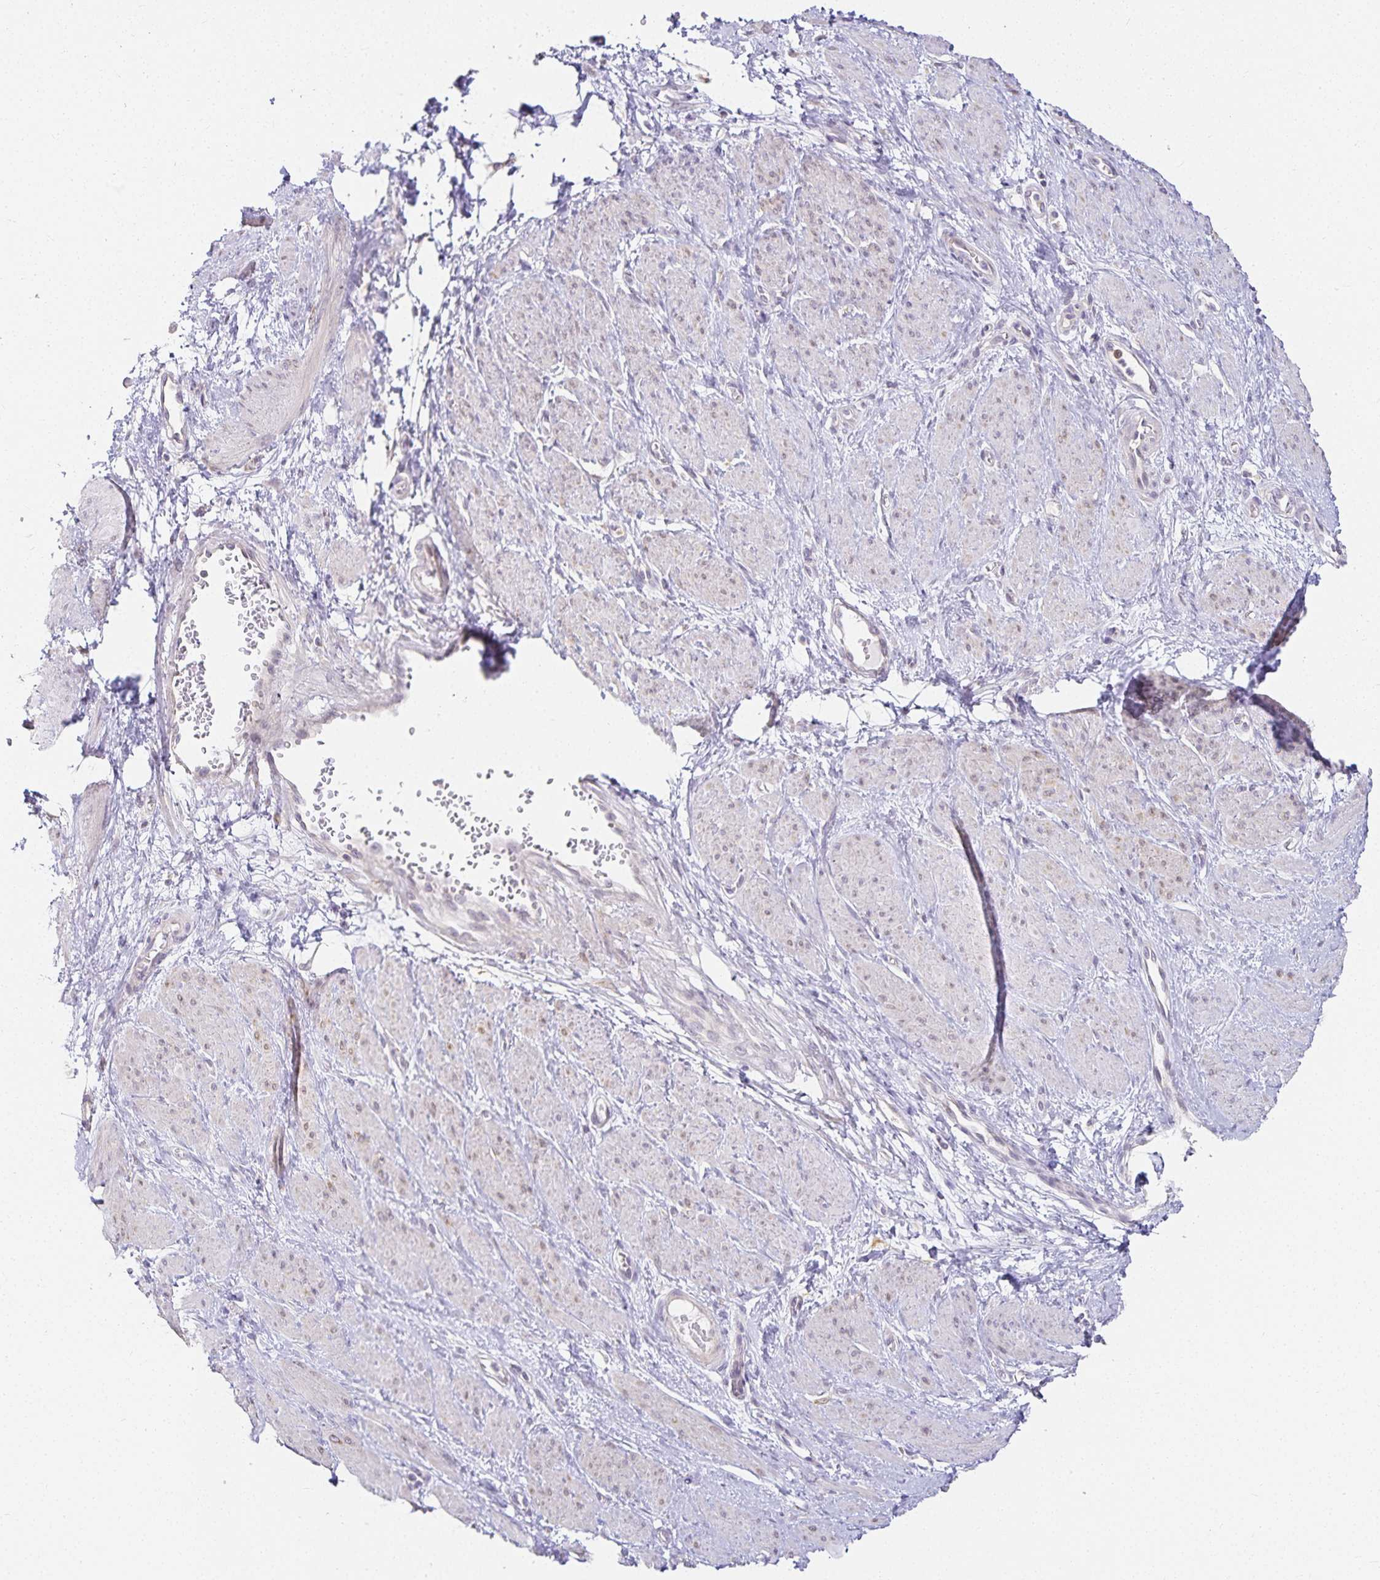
{"staining": {"intensity": "negative", "quantity": "none", "location": "none"}, "tissue": "smooth muscle", "cell_type": "Smooth muscle cells", "image_type": "normal", "snomed": [{"axis": "morphology", "description": "Normal tissue, NOS"}, {"axis": "topography", "description": "Smooth muscle"}, {"axis": "topography", "description": "Uterus"}], "caption": "DAB (3,3'-diaminobenzidine) immunohistochemical staining of unremarkable smooth muscle demonstrates no significant positivity in smooth muscle cells.", "gene": "GP2", "patient": {"sex": "female", "age": 39}}